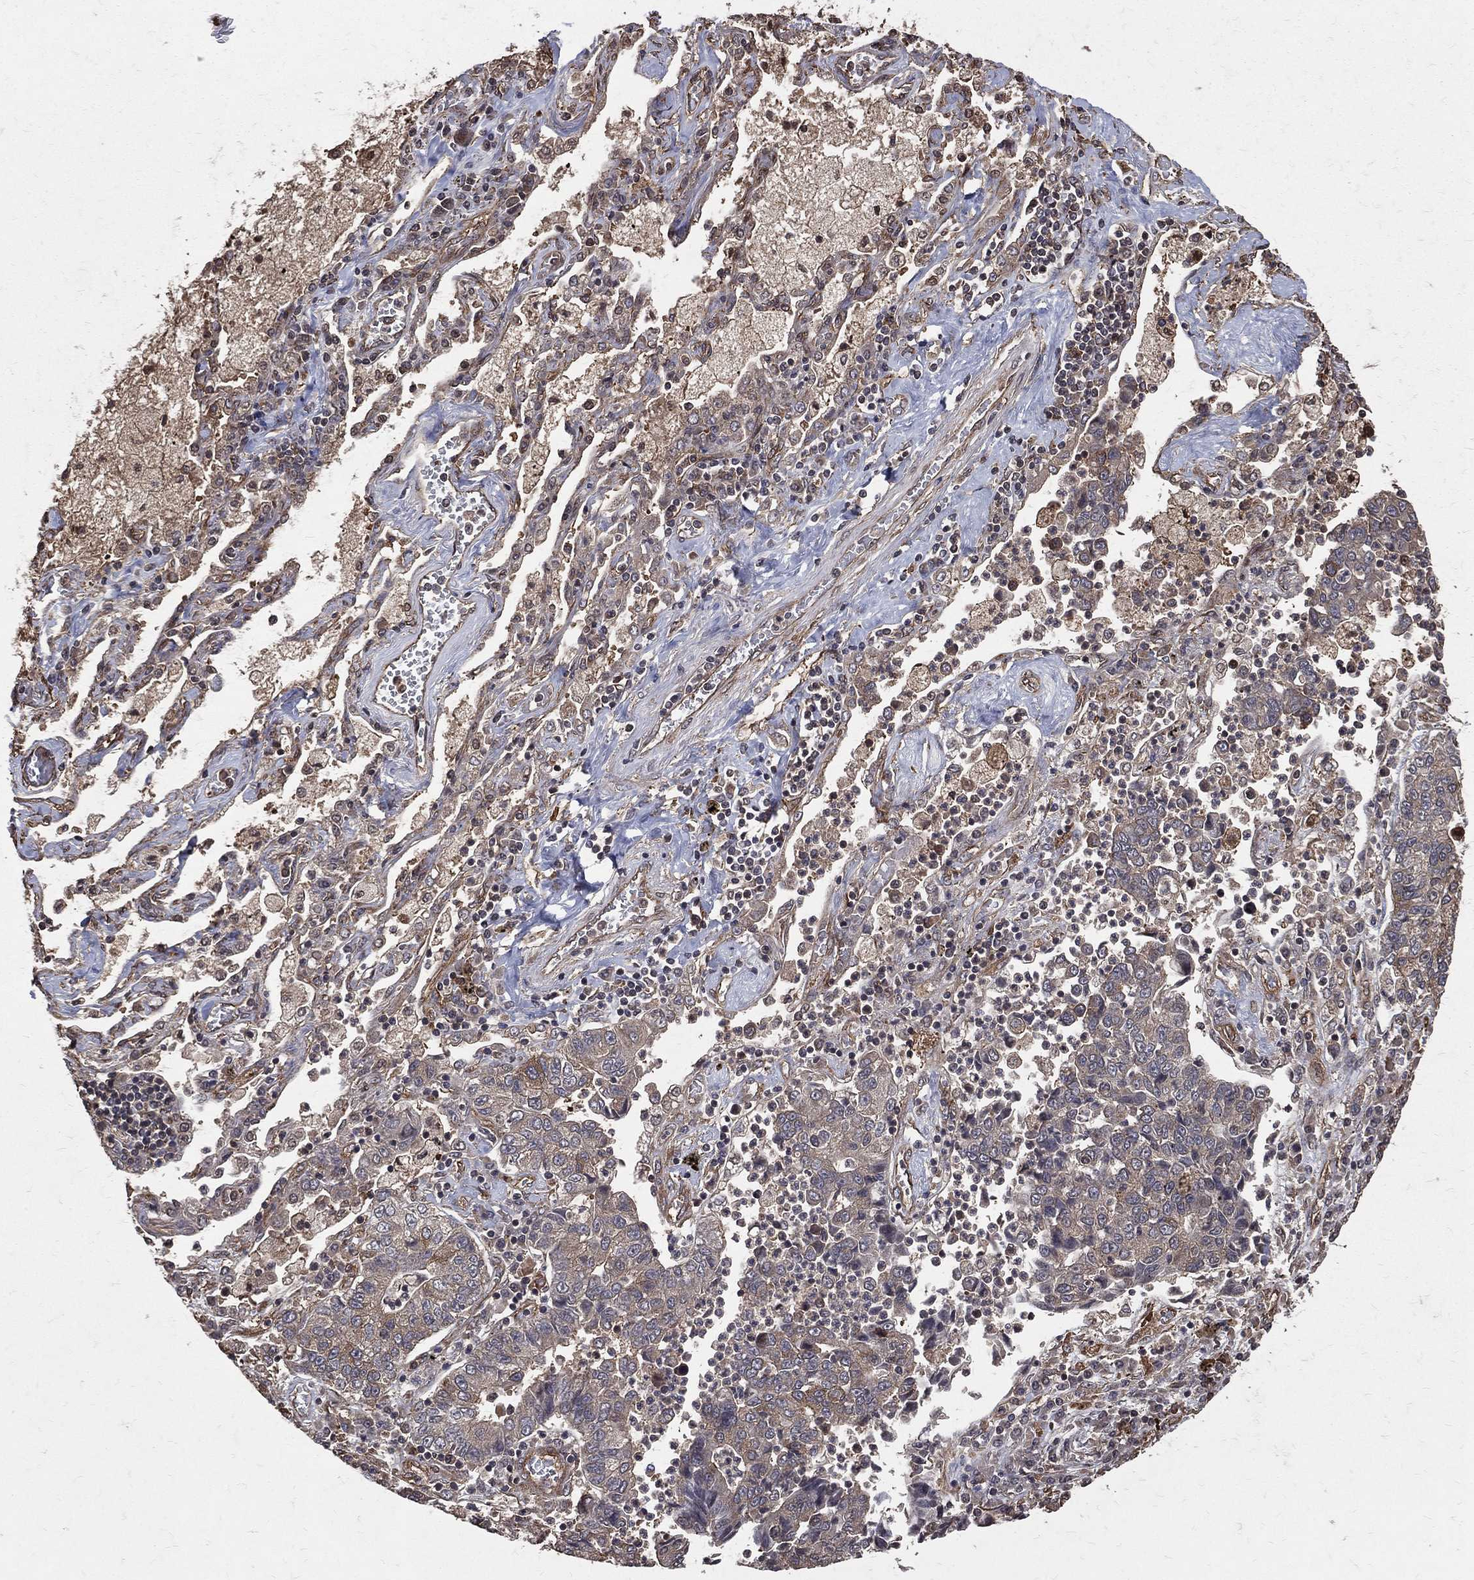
{"staining": {"intensity": "weak", "quantity": "<25%", "location": "cytoplasmic/membranous"}, "tissue": "lung cancer", "cell_type": "Tumor cells", "image_type": "cancer", "snomed": [{"axis": "morphology", "description": "Adenocarcinoma, NOS"}, {"axis": "topography", "description": "Lung"}], "caption": "Immunohistochemistry histopathology image of neoplastic tissue: adenocarcinoma (lung) stained with DAB displays no significant protein expression in tumor cells.", "gene": "DPYSL2", "patient": {"sex": "female", "age": 57}}